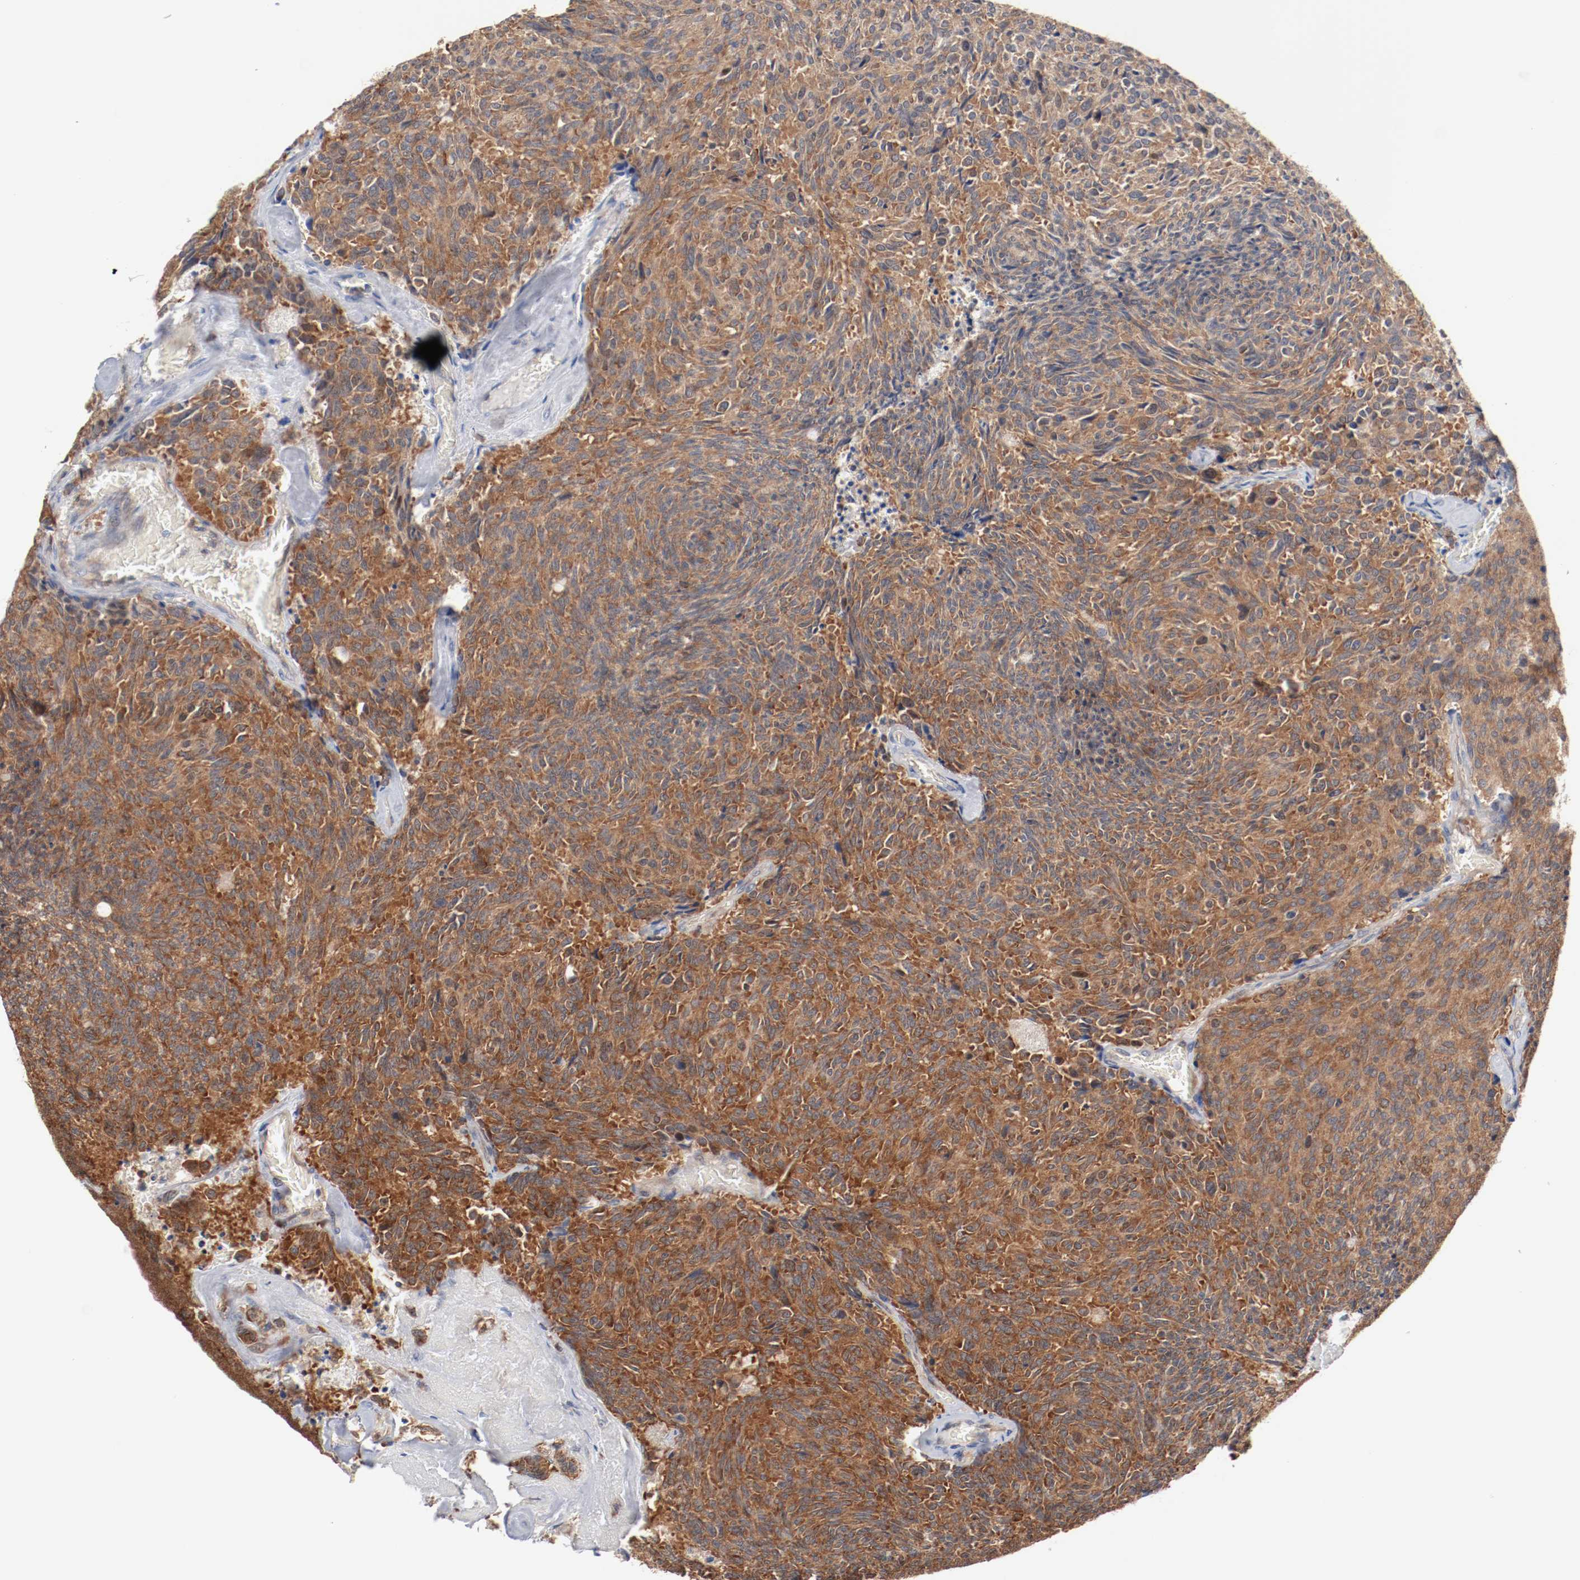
{"staining": {"intensity": "strong", "quantity": ">75%", "location": "cytoplasmic/membranous"}, "tissue": "carcinoid", "cell_type": "Tumor cells", "image_type": "cancer", "snomed": [{"axis": "morphology", "description": "Carcinoid, malignant, NOS"}, {"axis": "topography", "description": "Pancreas"}], "caption": "The image exhibits immunohistochemical staining of malignant carcinoid. There is strong cytoplasmic/membranous expression is seen in approximately >75% of tumor cells.", "gene": "RNASE11", "patient": {"sex": "female", "age": 54}}